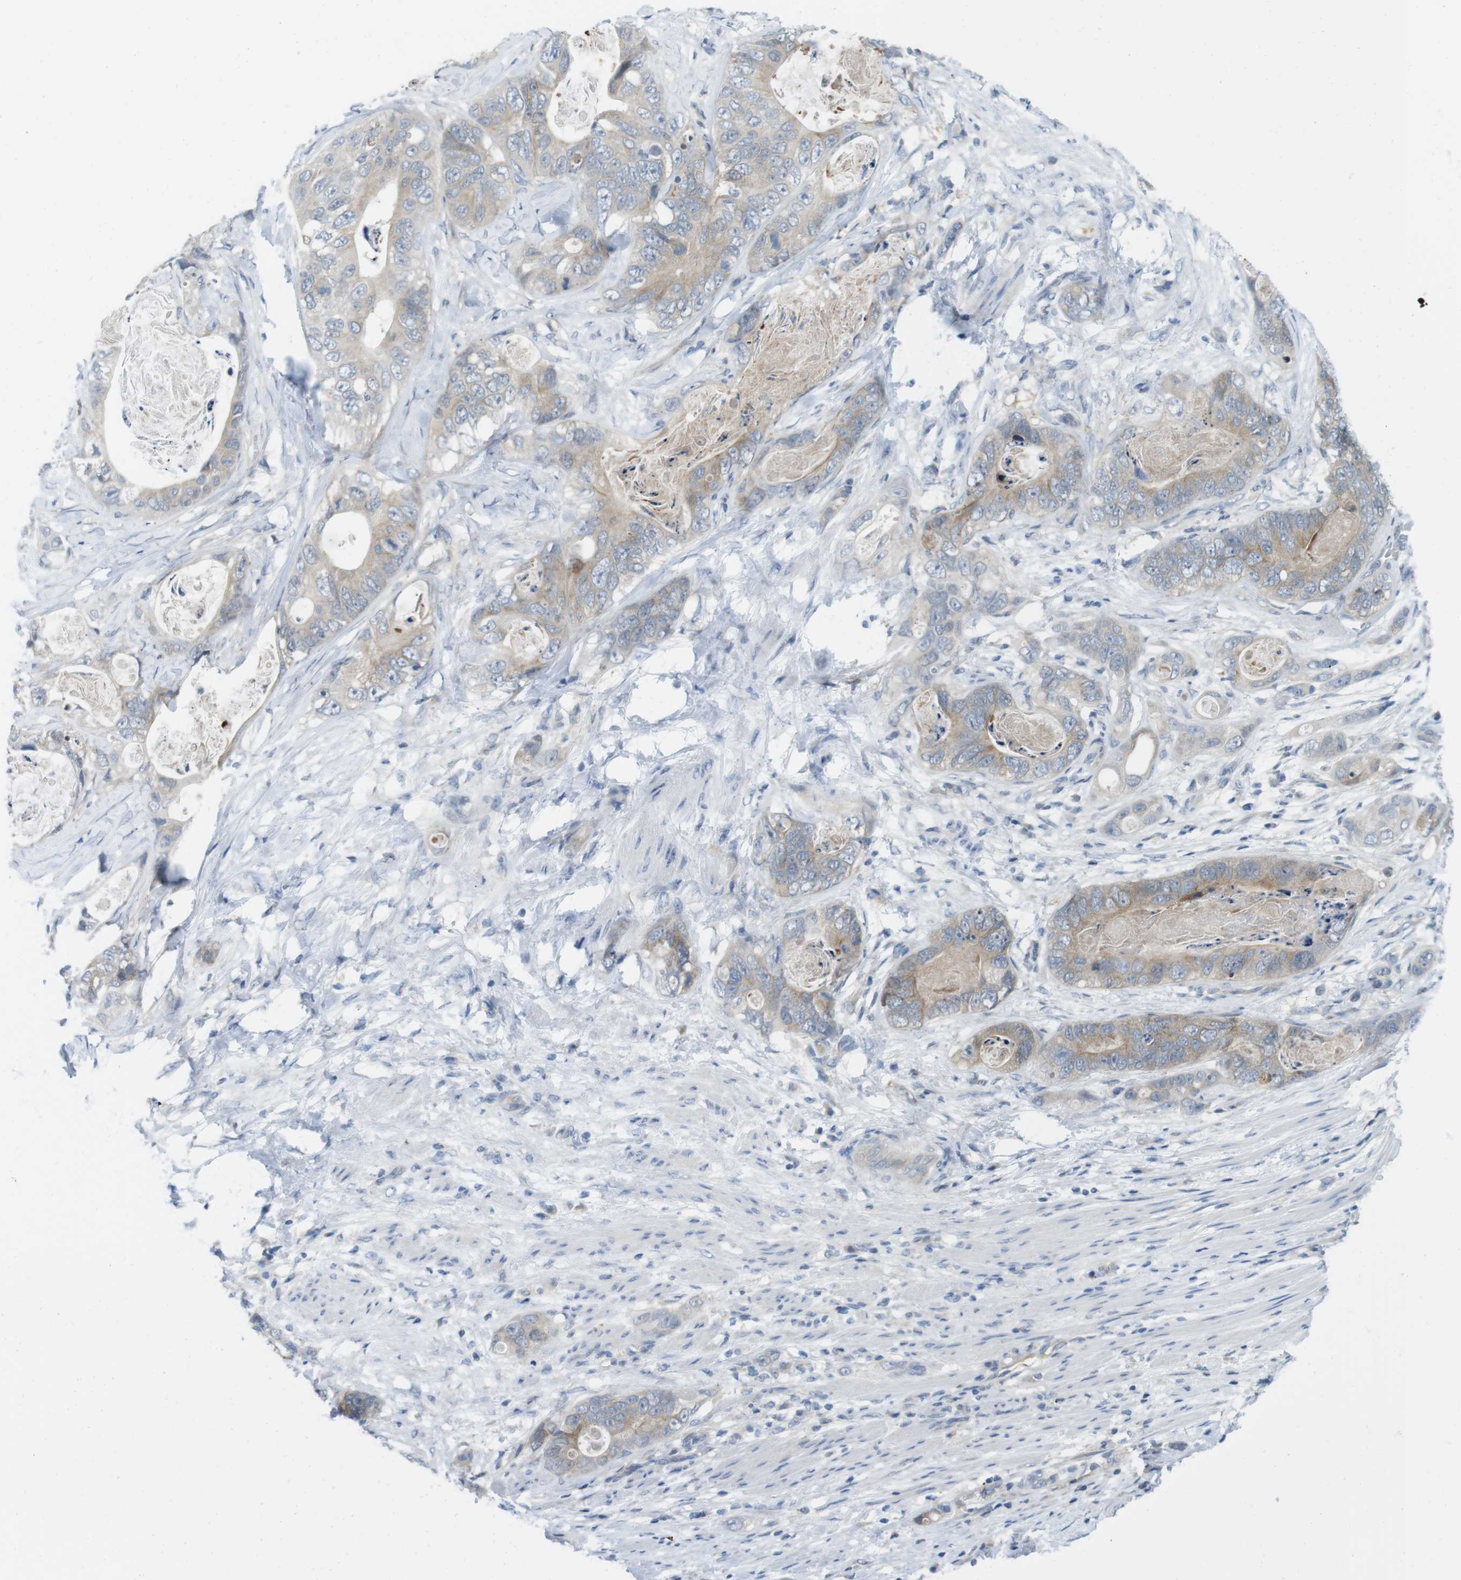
{"staining": {"intensity": "weak", "quantity": ">75%", "location": "cytoplasmic/membranous"}, "tissue": "stomach cancer", "cell_type": "Tumor cells", "image_type": "cancer", "snomed": [{"axis": "morphology", "description": "Adenocarcinoma, NOS"}, {"axis": "topography", "description": "Stomach"}], "caption": "Approximately >75% of tumor cells in stomach cancer display weak cytoplasmic/membranous protein staining as visualized by brown immunohistochemical staining.", "gene": "CASP2", "patient": {"sex": "female", "age": 89}}